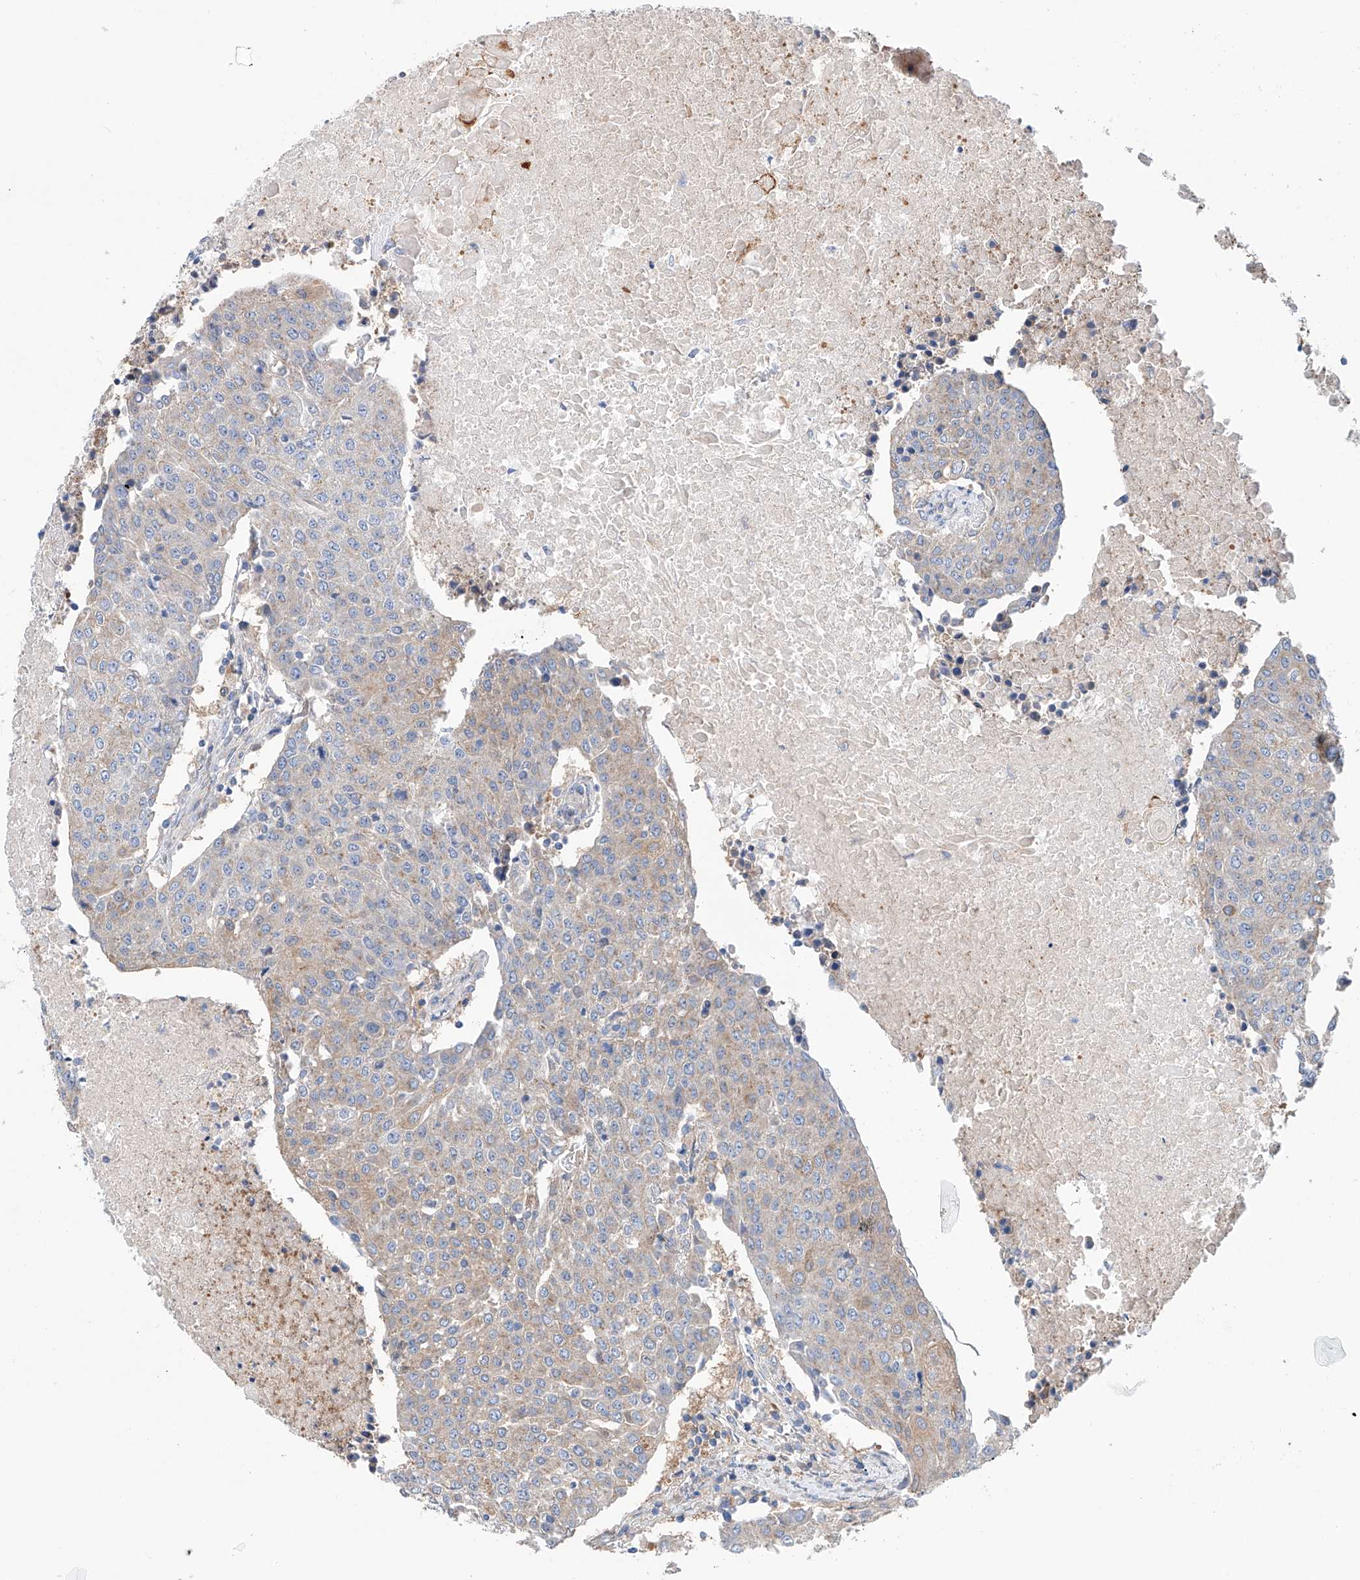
{"staining": {"intensity": "weak", "quantity": "<25%", "location": "cytoplasmic/membranous"}, "tissue": "urothelial cancer", "cell_type": "Tumor cells", "image_type": "cancer", "snomed": [{"axis": "morphology", "description": "Urothelial carcinoma, High grade"}, {"axis": "topography", "description": "Urinary bladder"}], "caption": "Human urothelial cancer stained for a protein using immunohistochemistry (IHC) exhibits no expression in tumor cells.", "gene": "SLC22A7", "patient": {"sex": "female", "age": 85}}